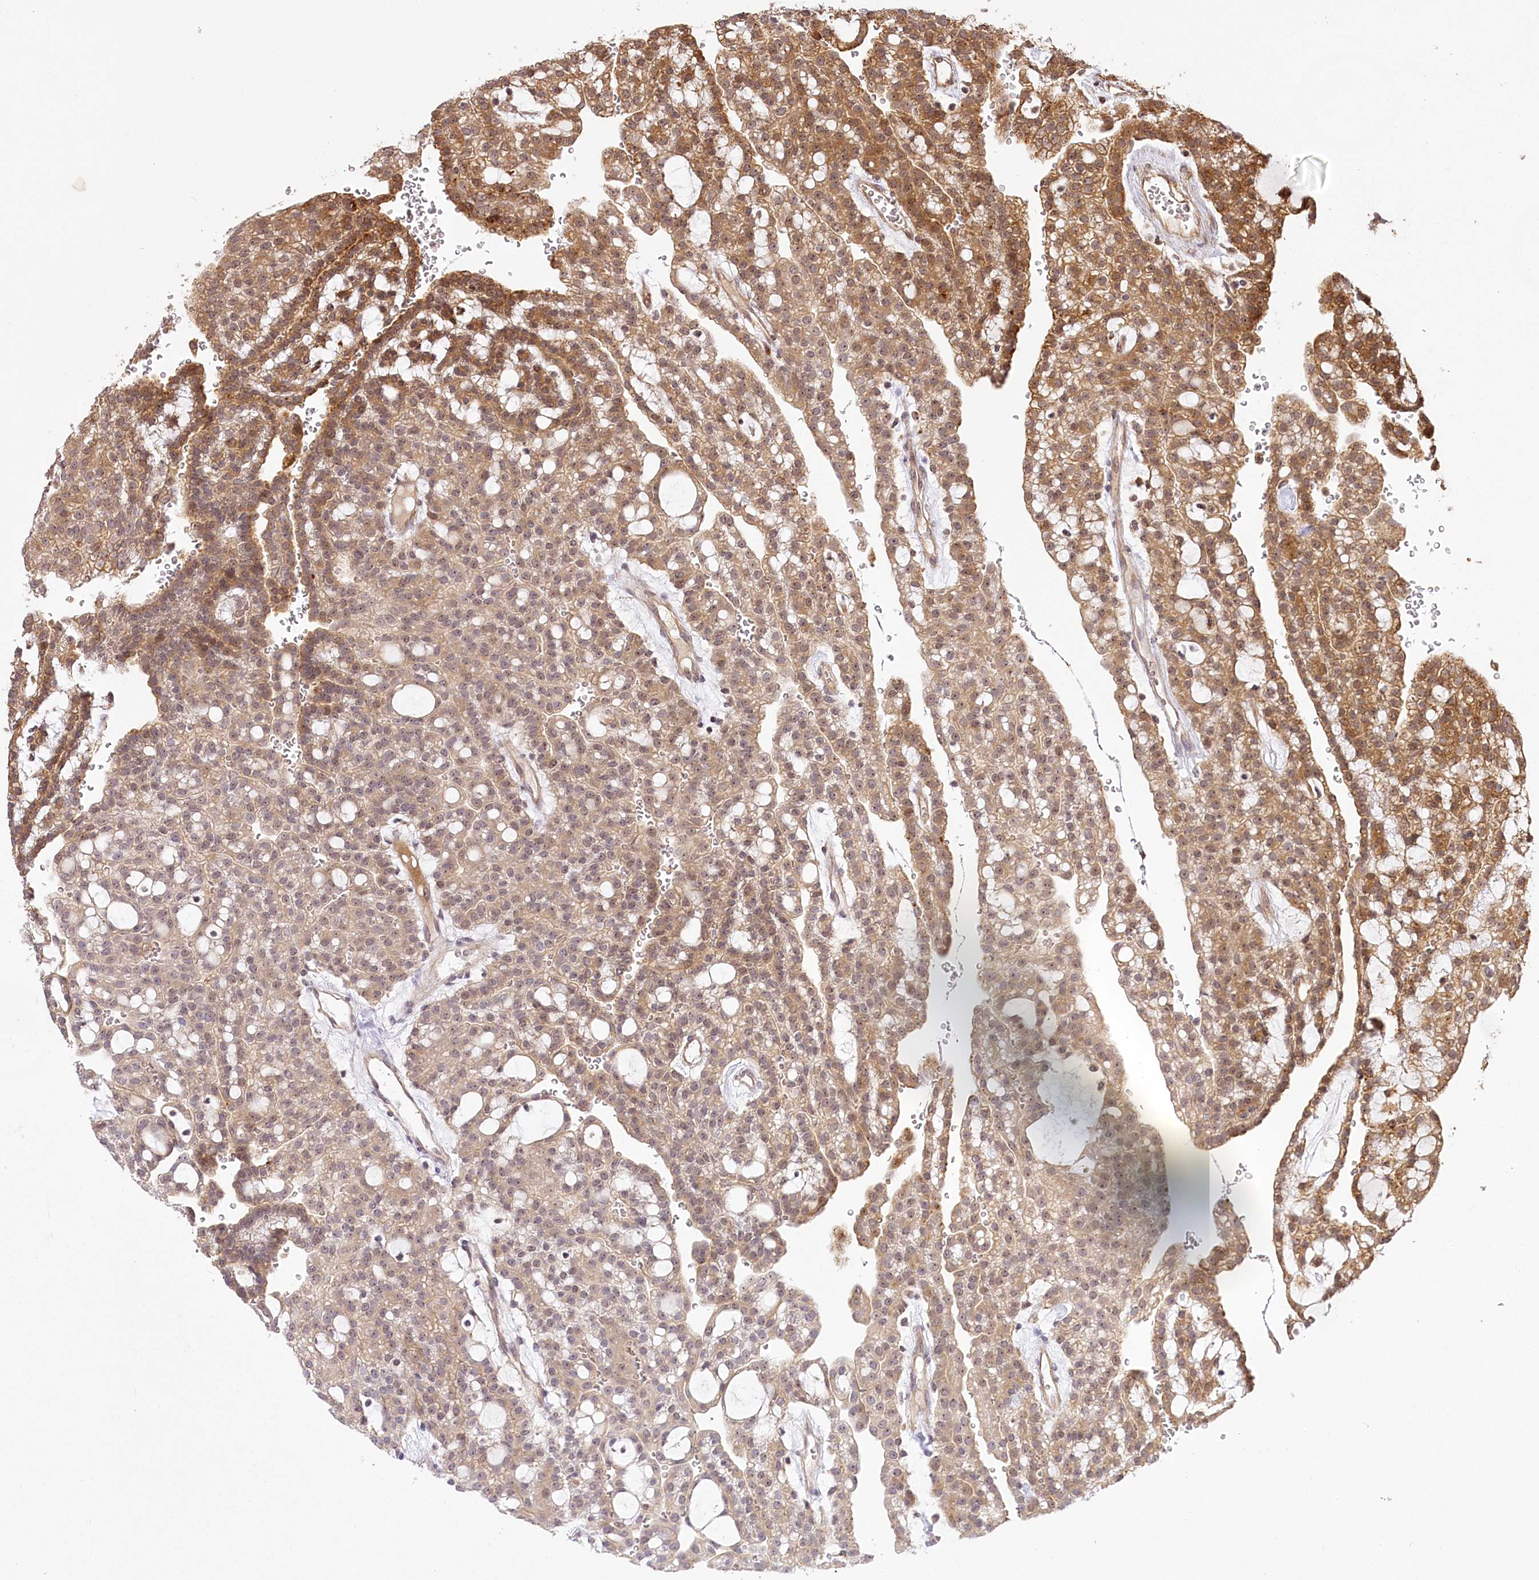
{"staining": {"intensity": "moderate", "quantity": ">75%", "location": "cytoplasmic/membranous,nuclear"}, "tissue": "renal cancer", "cell_type": "Tumor cells", "image_type": "cancer", "snomed": [{"axis": "morphology", "description": "Adenocarcinoma, NOS"}, {"axis": "topography", "description": "Kidney"}], "caption": "Tumor cells show medium levels of moderate cytoplasmic/membranous and nuclear expression in about >75% of cells in adenocarcinoma (renal).", "gene": "SERGEF", "patient": {"sex": "male", "age": 63}}